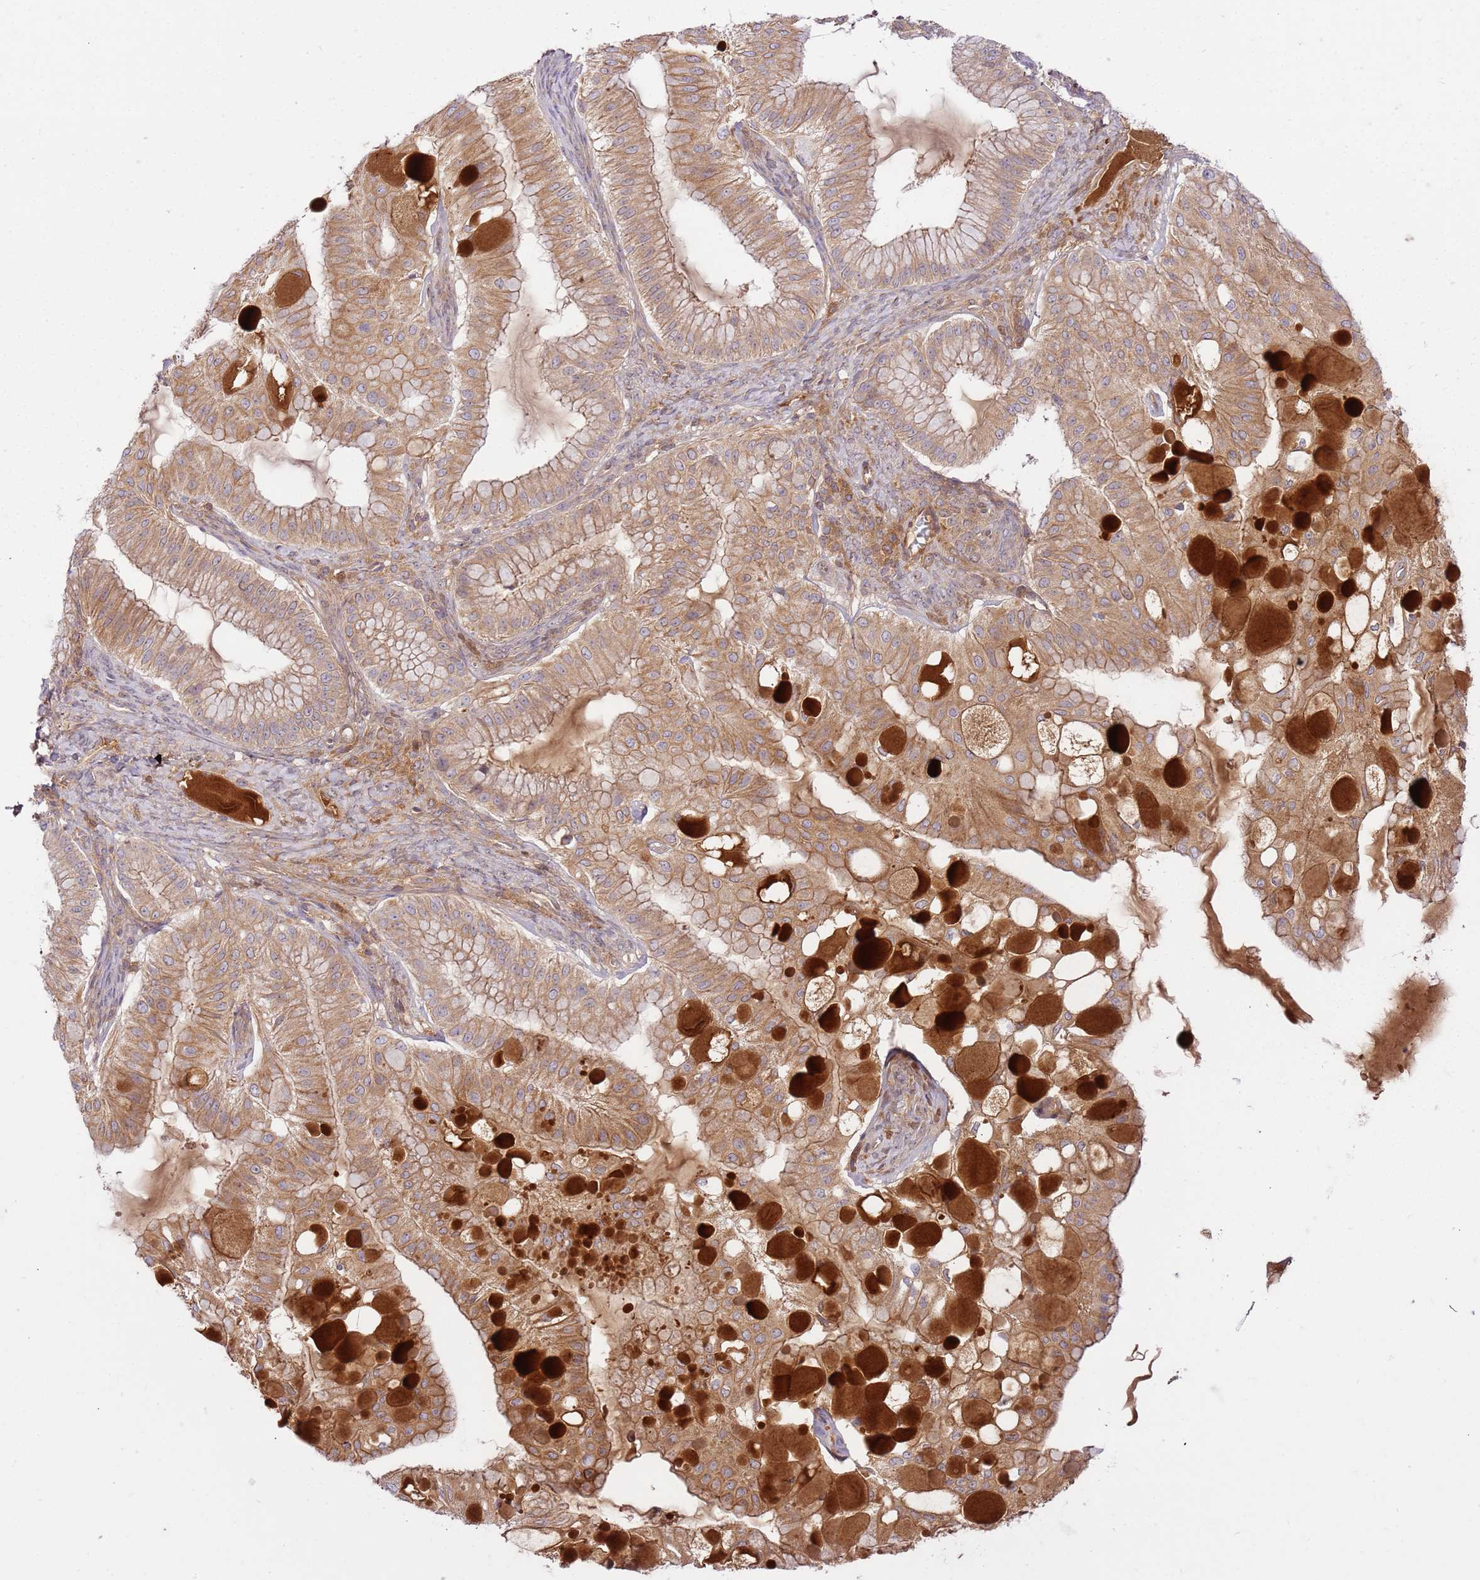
{"staining": {"intensity": "moderate", "quantity": ">75%", "location": "cytoplasmic/membranous"}, "tissue": "ovarian cancer", "cell_type": "Tumor cells", "image_type": "cancer", "snomed": [{"axis": "morphology", "description": "Cystadenocarcinoma, mucinous, NOS"}, {"axis": "topography", "description": "Ovary"}], "caption": "Mucinous cystadenocarcinoma (ovarian) stained with a protein marker exhibits moderate staining in tumor cells.", "gene": "C8G", "patient": {"sex": "female", "age": 61}}